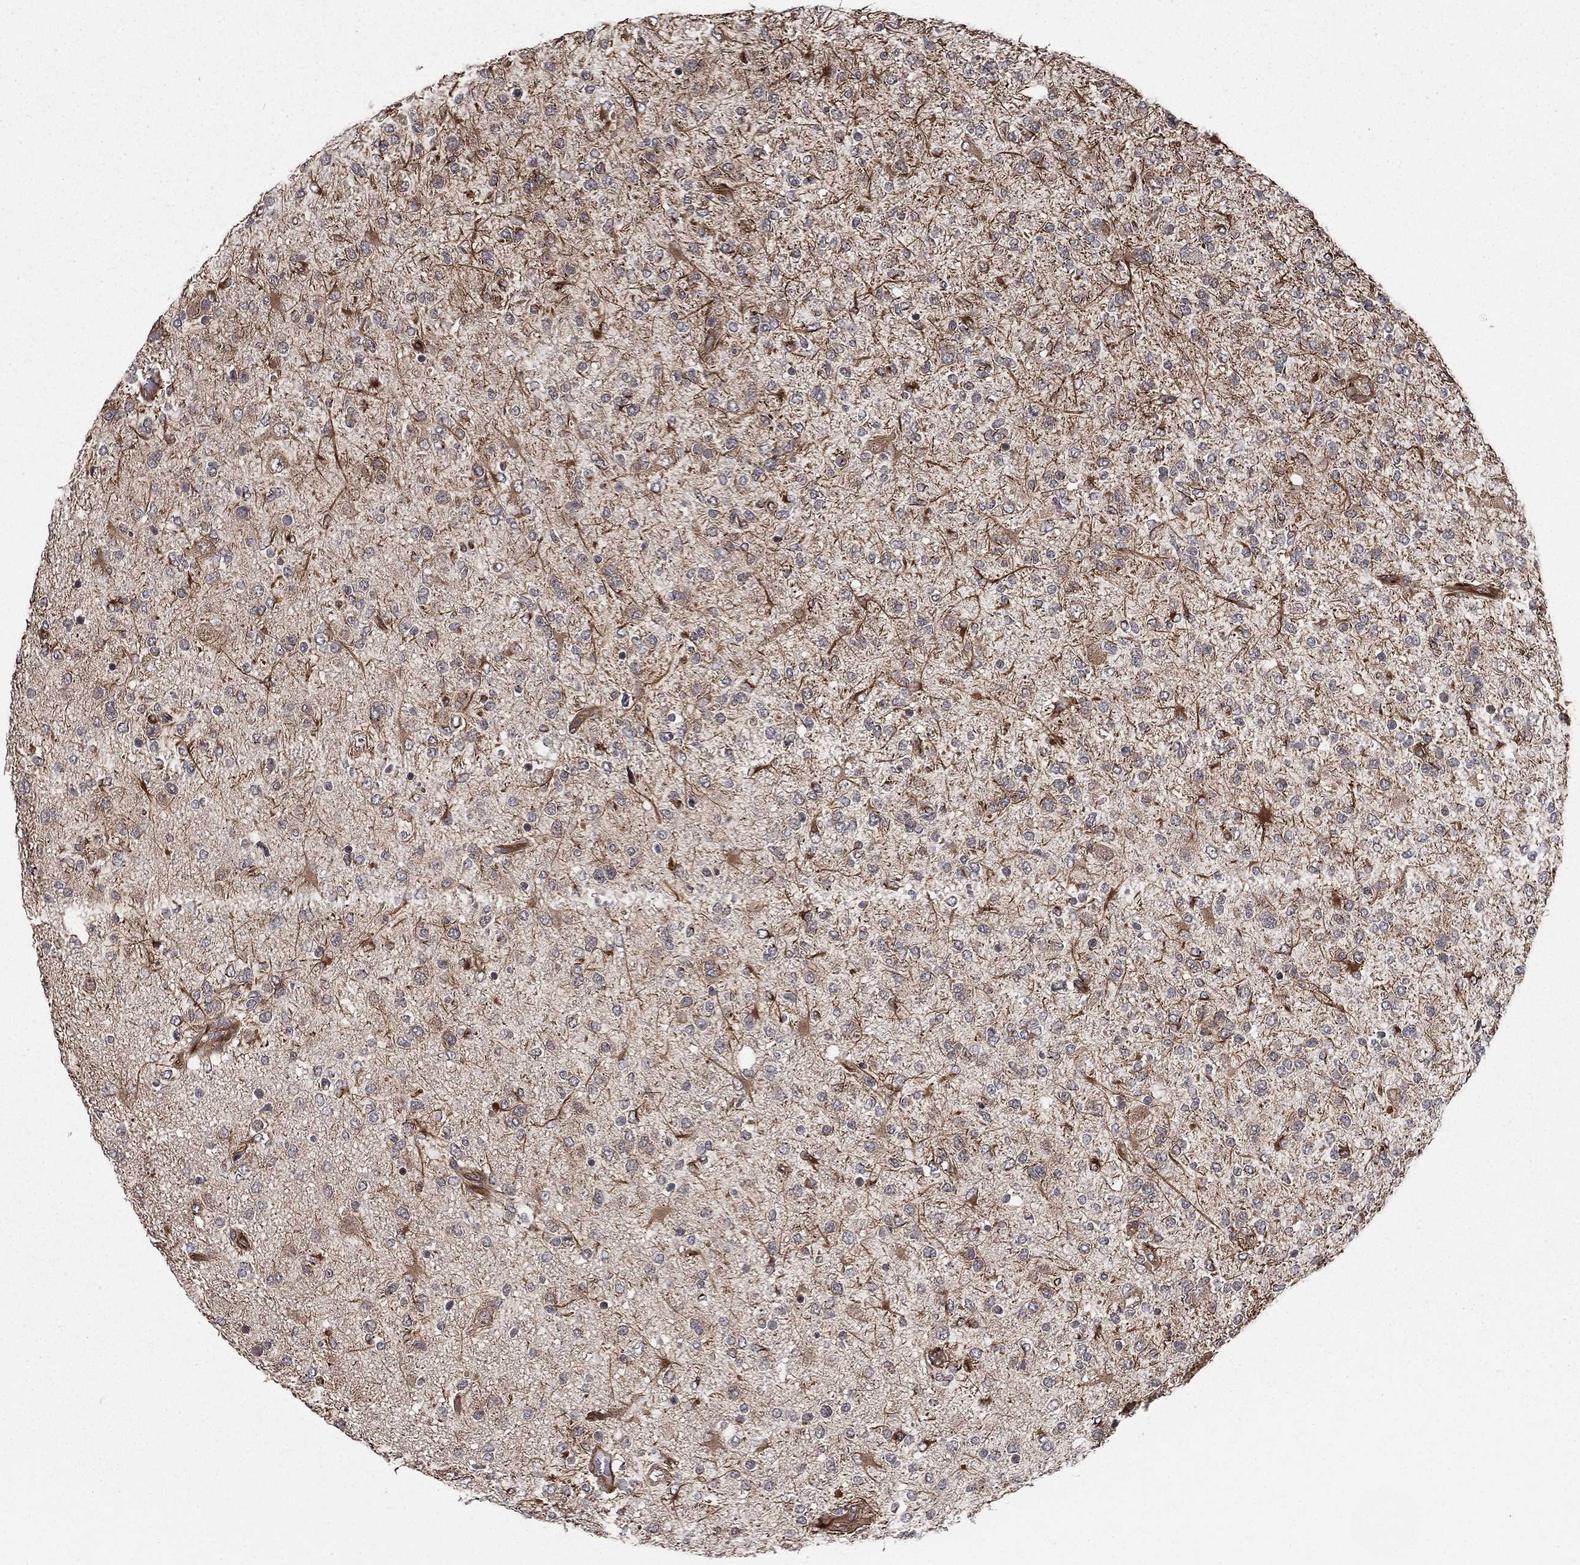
{"staining": {"intensity": "negative", "quantity": "none", "location": "none"}, "tissue": "glioma", "cell_type": "Tumor cells", "image_type": "cancer", "snomed": [{"axis": "morphology", "description": "Glioma, malignant, High grade"}, {"axis": "topography", "description": "Cerebral cortex"}], "caption": "This is a photomicrograph of IHC staining of glioma, which shows no positivity in tumor cells.", "gene": "CERT1", "patient": {"sex": "male", "age": 70}}